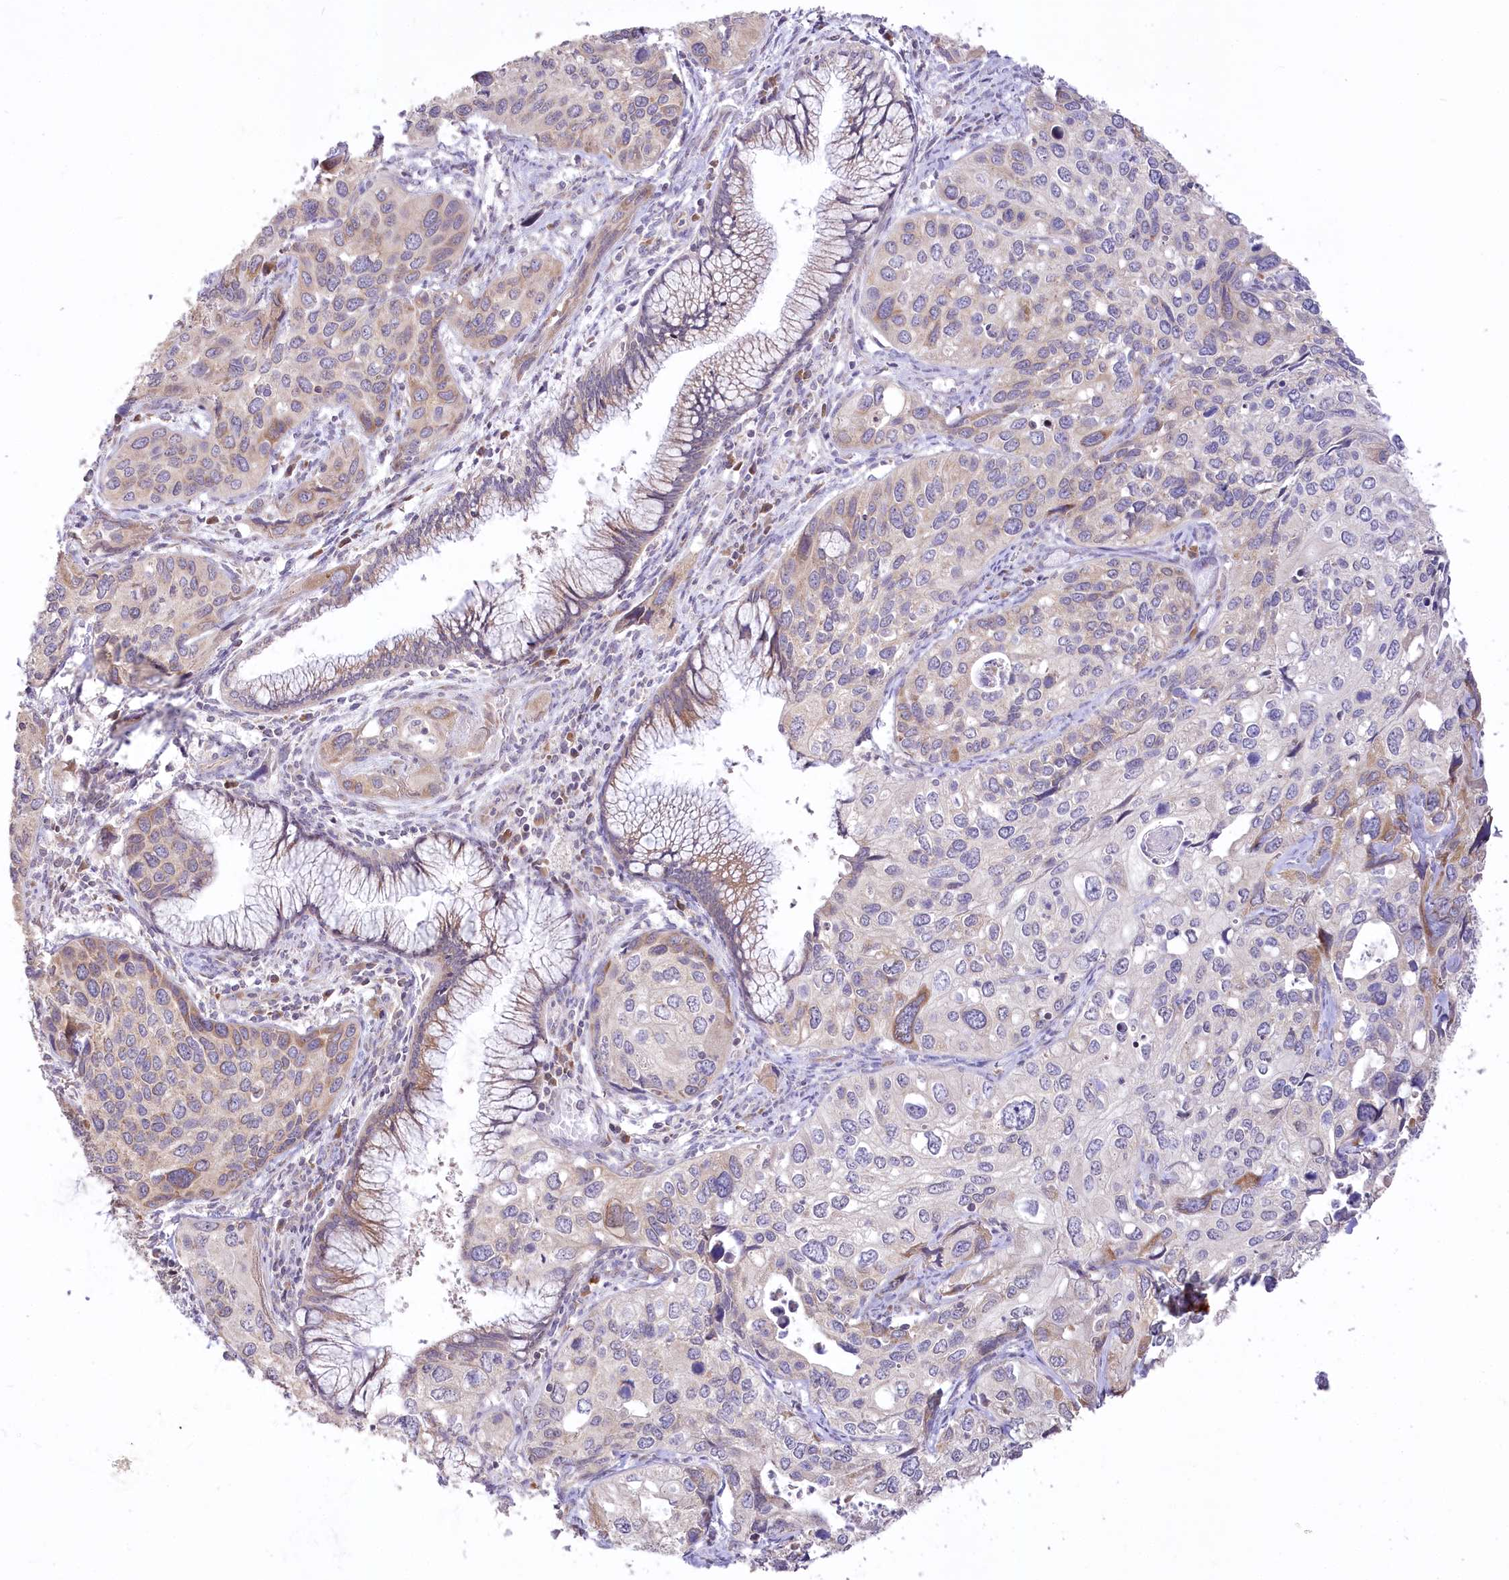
{"staining": {"intensity": "weak", "quantity": "25%-75%", "location": "cytoplasmic/membranous"}, "tissue": "cervical cancer", "cell_type": "Tumor cells", "image_type": "cancer", "snomed": [{"axis": "morphology", "description": "Squamous cell carcinoma, NOS"}, {"axis": "topography", "description": "Cervix"}], "caption": "This is a histology image of immunohistochemistry staining of cervical cancer (squamous cell carcinoma), which shows weak staining in the cytoplasmic/membranous of tumor cells.", "gene": "STT3B", "patient": {"sex": "female", "age": 55}}